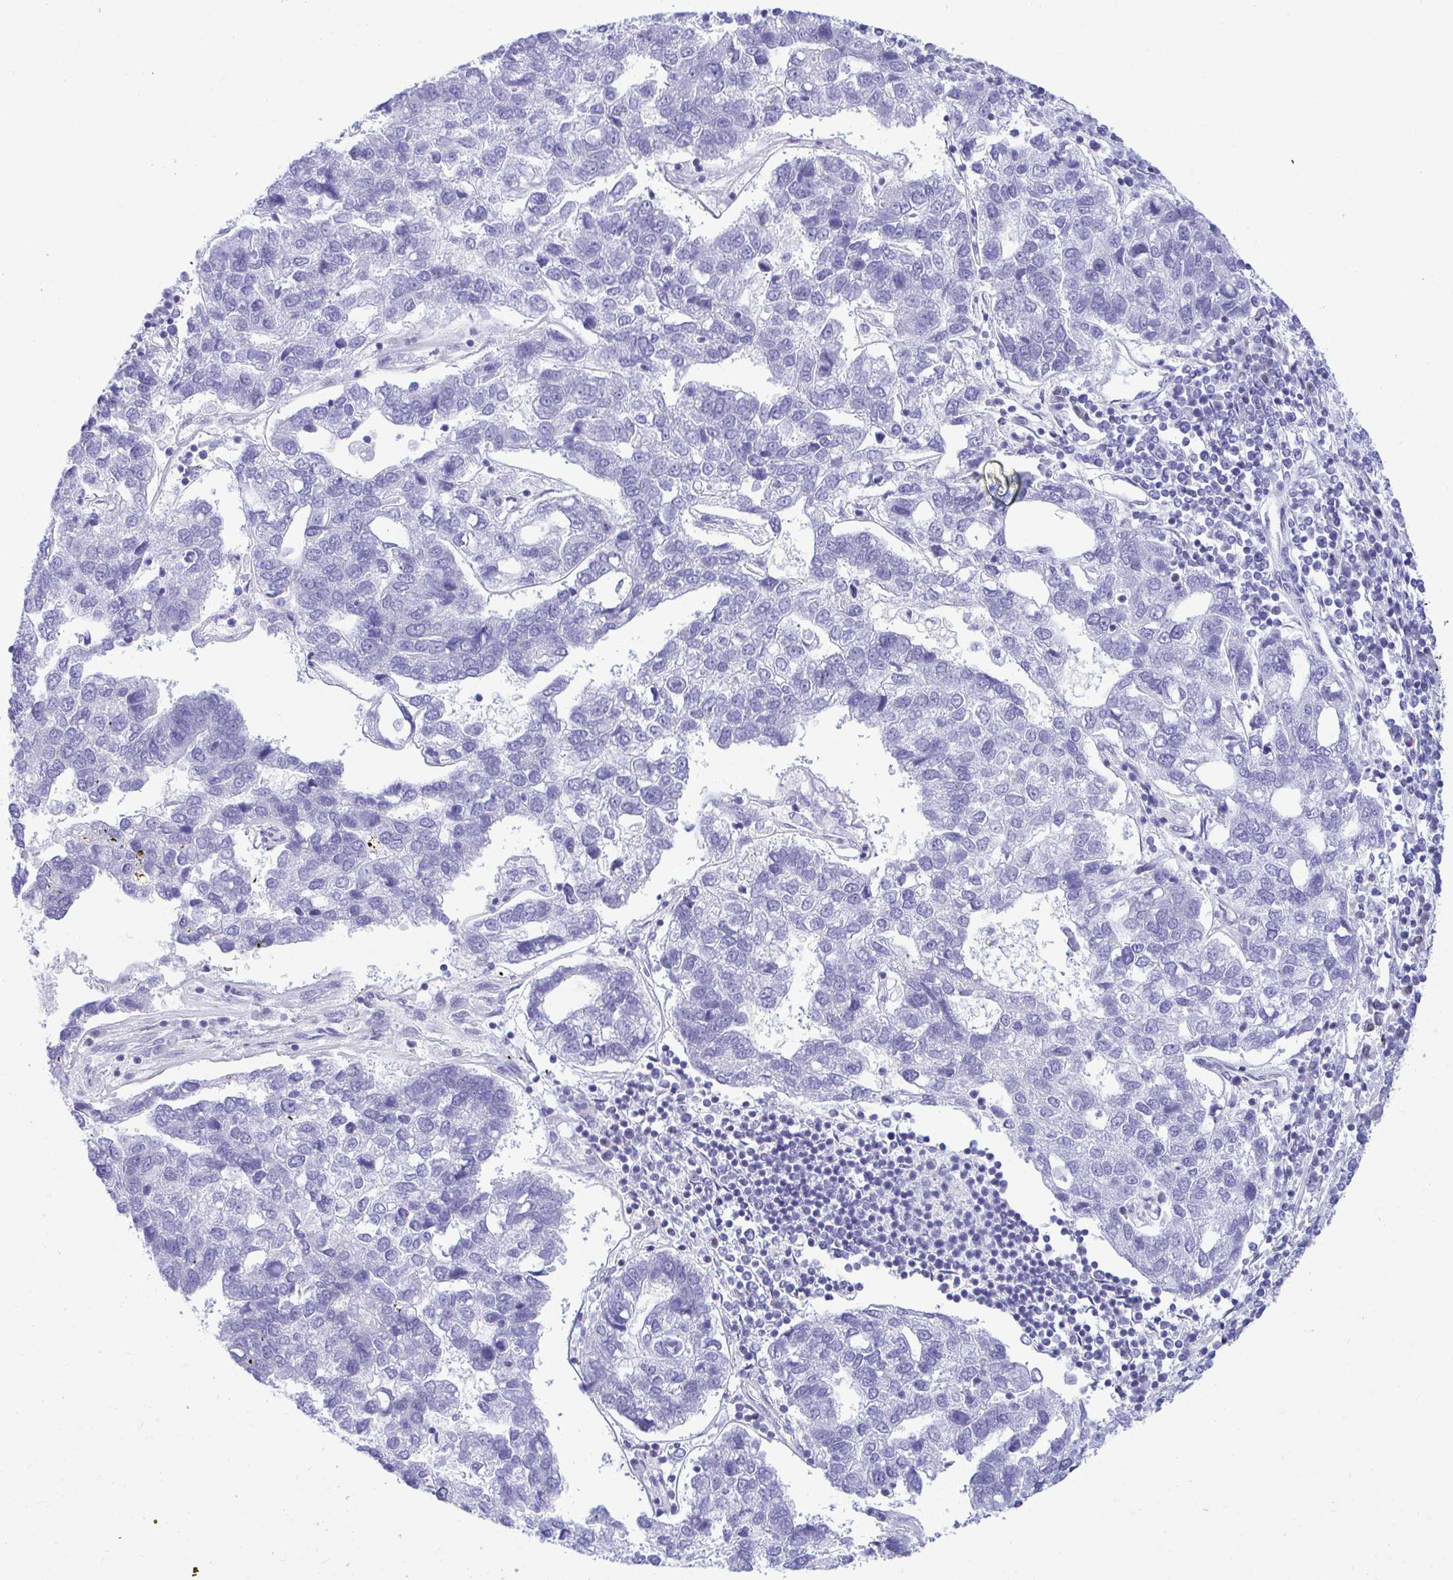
{"staining": {"intensity": "negative", "quantity": "none", "location": "none"}, "tissue": "pancreatic cancer", "cell_type": "Tumor cells", "image_type": "cancer", "snomed": [{"axis": "morphology", "description": "Adenocarcinoma, NOS"}, {"axis": "topography", "description": "Pancreas"}], "caption": "This is a micrograph of IHC staining of adenocarcinoma (pancreatic), which shows no staining in tumor cells.", "gene": "SLC25A51", "patient": {"sex": "female", "age": 61}}